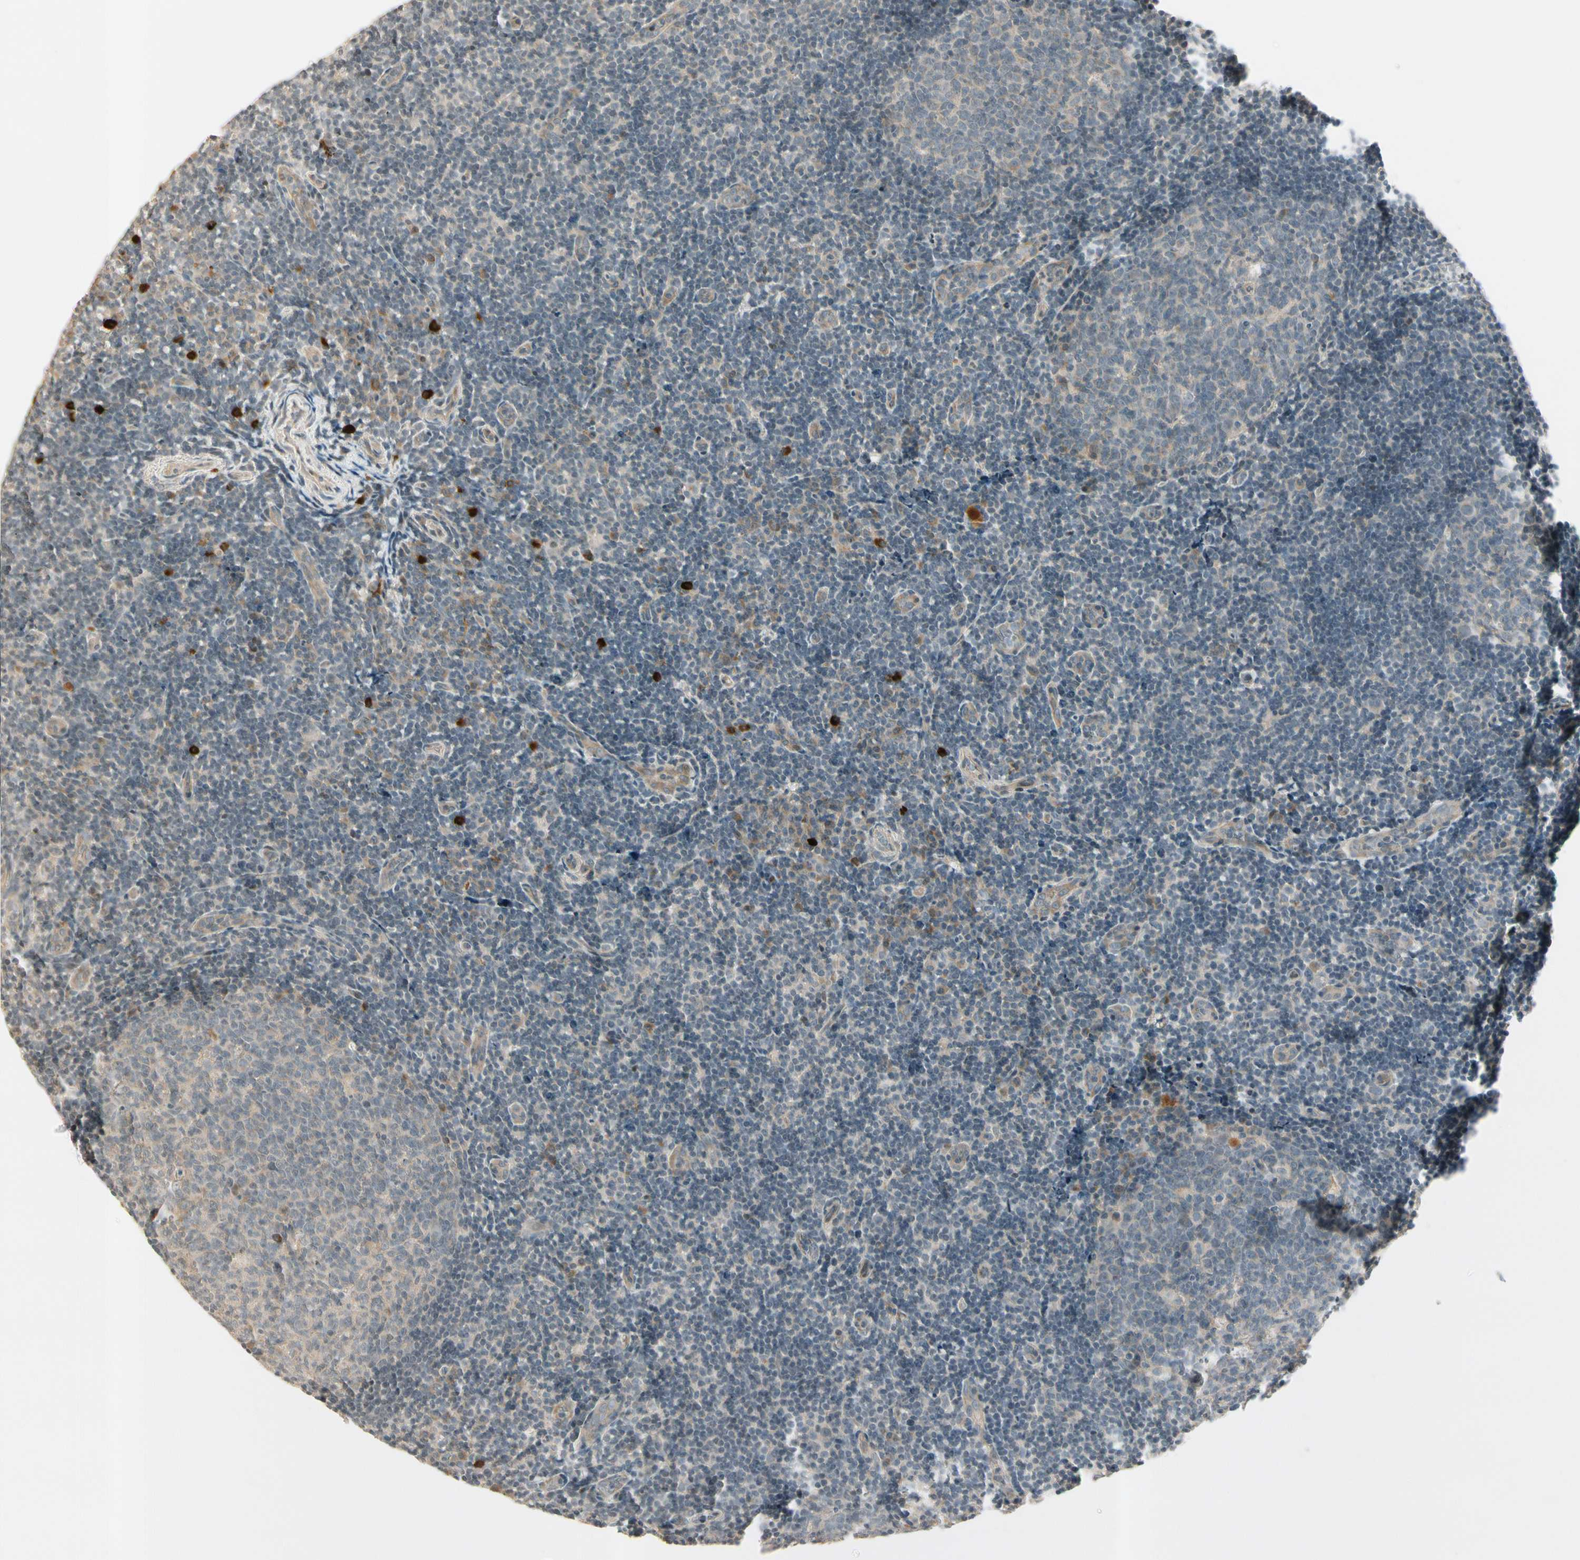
{"staining": {"intensity": "weak", "quantity": ">75%", "location": "cytoplasmic/membranous"}, "tissue": "tonsil", "cell_type": "Germinal center cells", "image_type": "normal", "snomed": [{"axis": "morphology", "description": "Normal tissue, NOS"}, {"axis": "topography", "description": "Tonsil"}], "caption": "DAB (3,3'-diaminobenzidine) immunohistochemical staining of normal human tonsil exhibits weak cytoplasmic/membranous protein expression in approximately >75% of germinal center cells.", "gene": "ICAM5", "patient": {"sex": "female", "age": 40}}